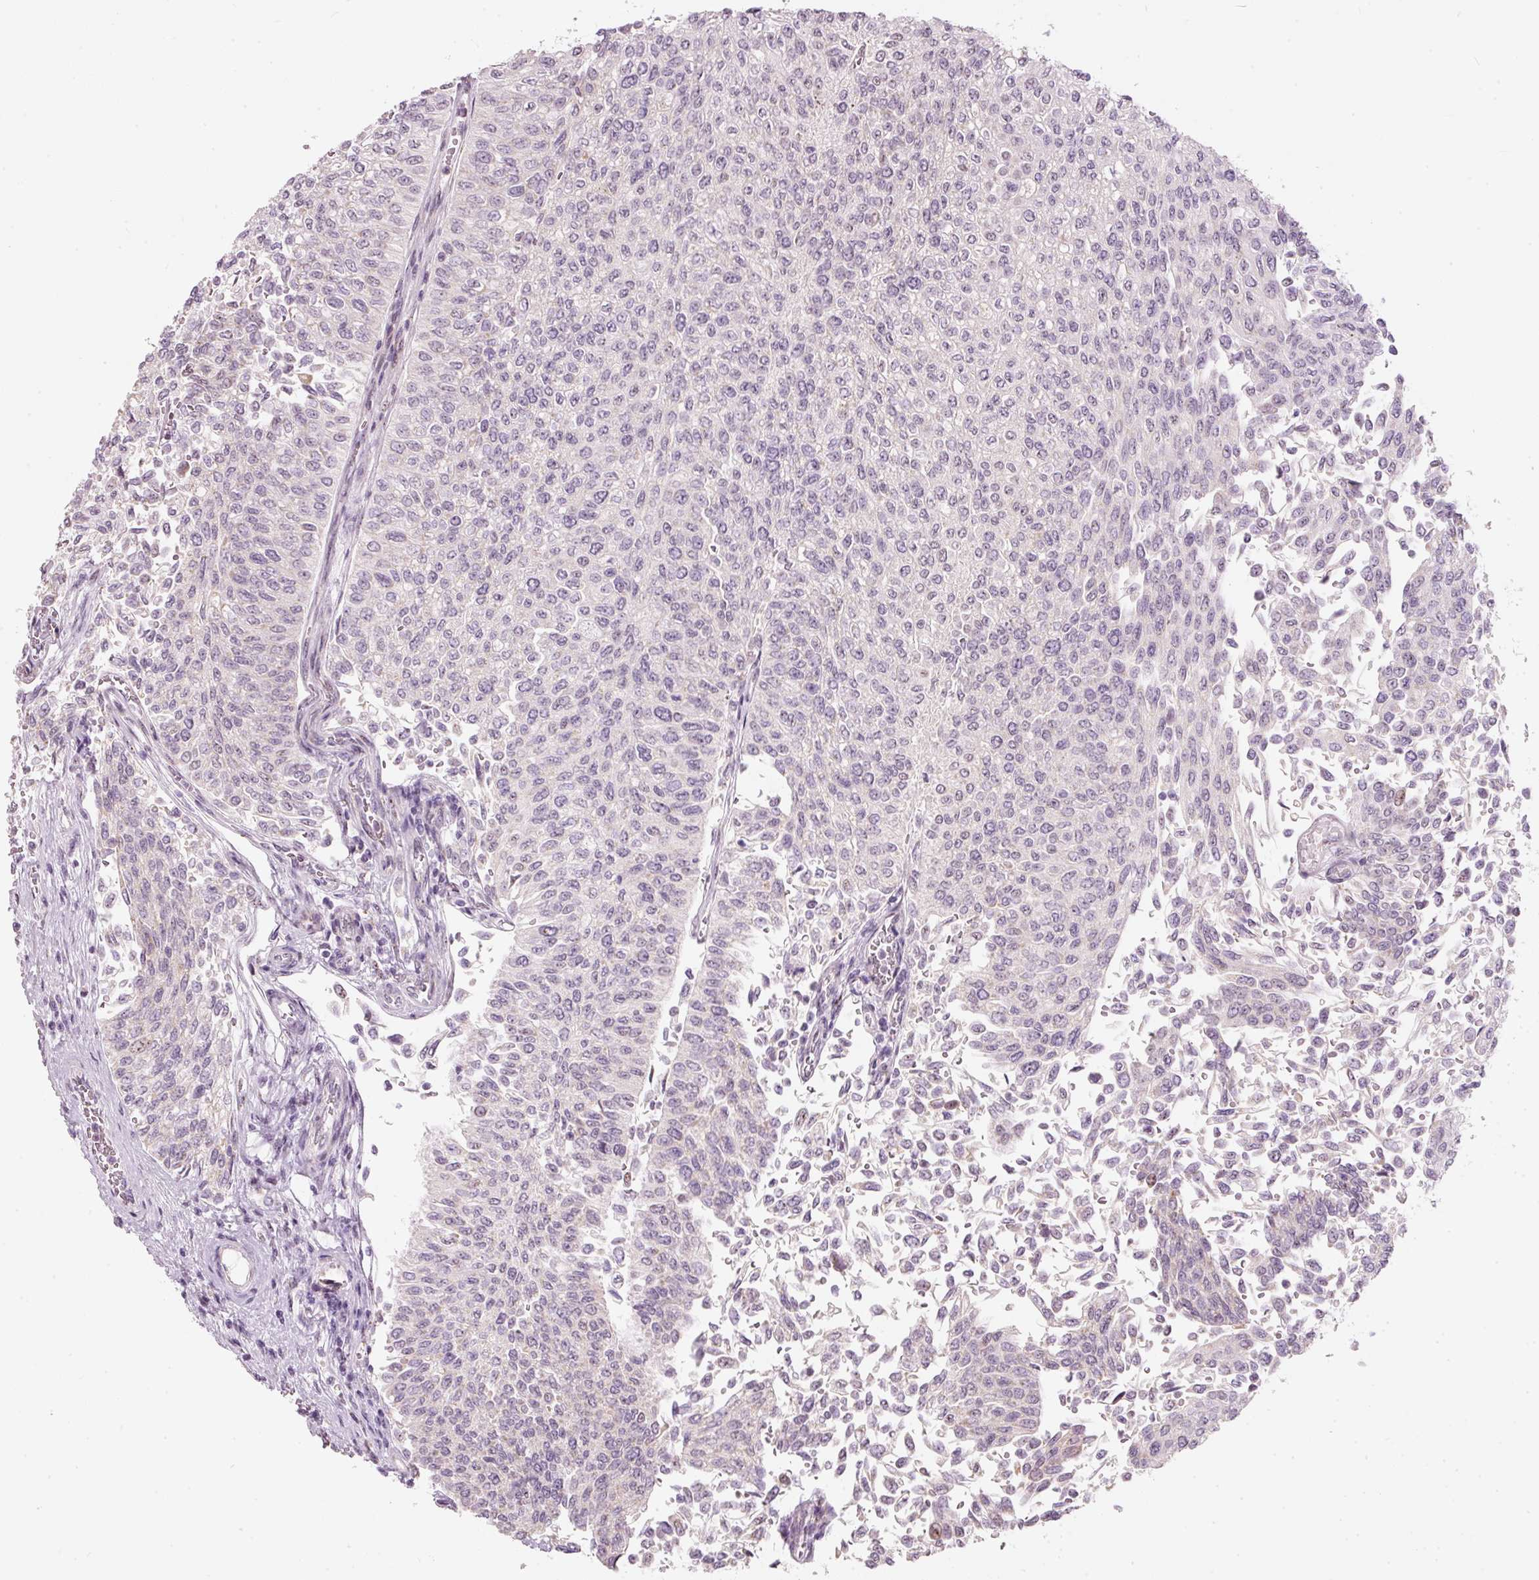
{"staining": {"intensity": "negative", "quantity": "none", "location": "none"}, "tissue": "urothelial cancer", "cell_type": "Tumor cells", "image_type": "cancer", "snomed": [{"axis": "morphology", "description": "Urothelial carcinoma, NOS"}, {"axis": "topography", "description": "Urinary bladder"}], "caption": "IHC histopathology image of neoplastic tissue: urothelial cancer stained with DAB demonstrates no significant protein positivity in tumor cells.", "gene": "RNF39", "patient": {"sex": "male", "age": 59}}